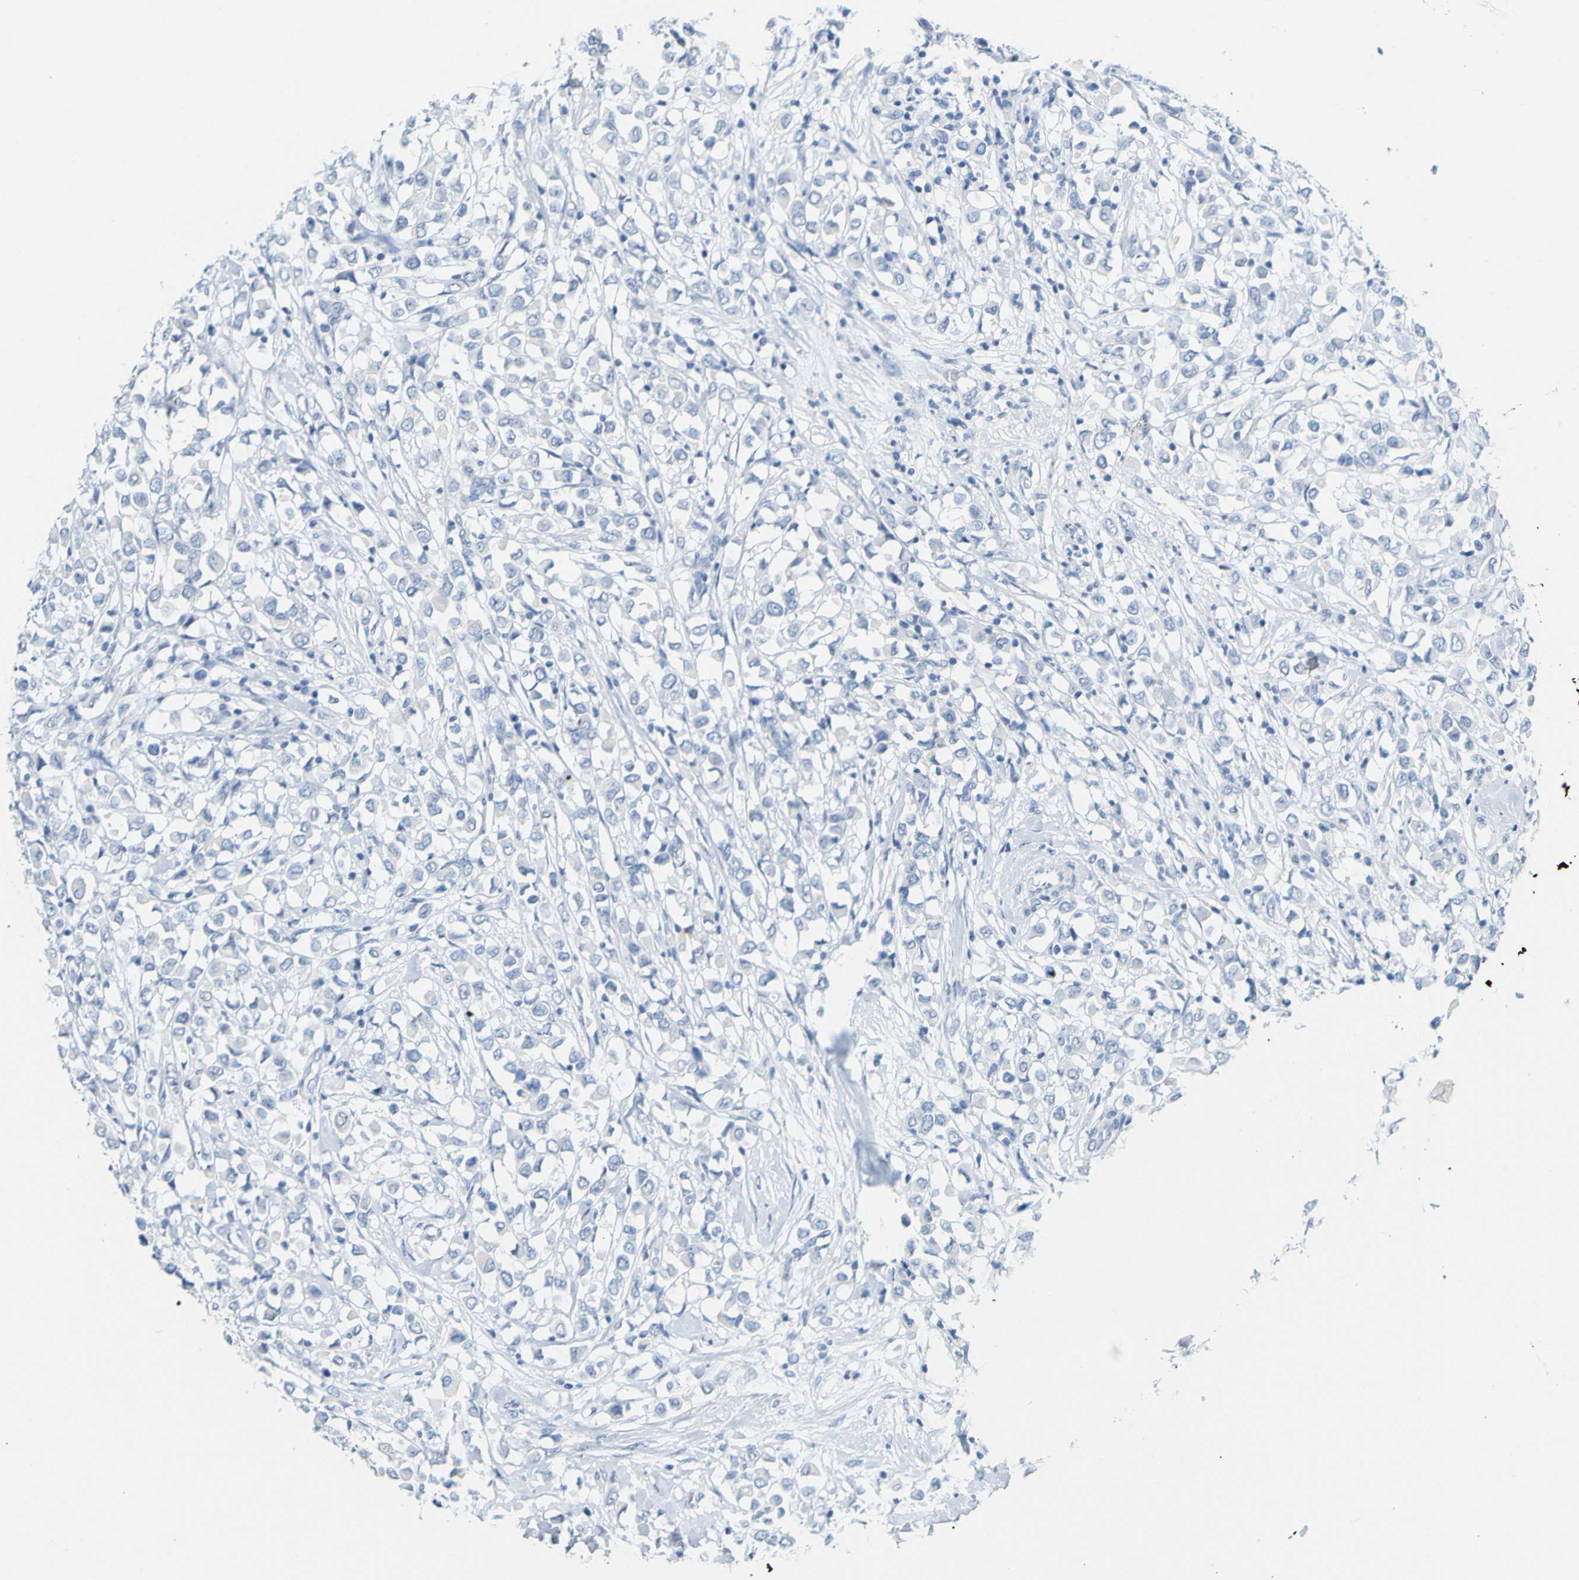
{"staining": {"intensity": "negative", "quantity": "none", "location": "none"}, "tissue": "breast cancer", "cell_type": "Tumor cells", "image_type": "cancer", "snomed": [{"axis": "morphology", "description": "Duct carcinoma"}, {"axis": "topography", "description": "Breast"}], "caption": "DAB (3,3'-diaminobenzidine) immunohistochemical staining of human intraductal carcinoma (breast) displays no significant staining in tumor cells.", "gene": "OPN1SW", "patient": {"sex": "female", "age": 61}}